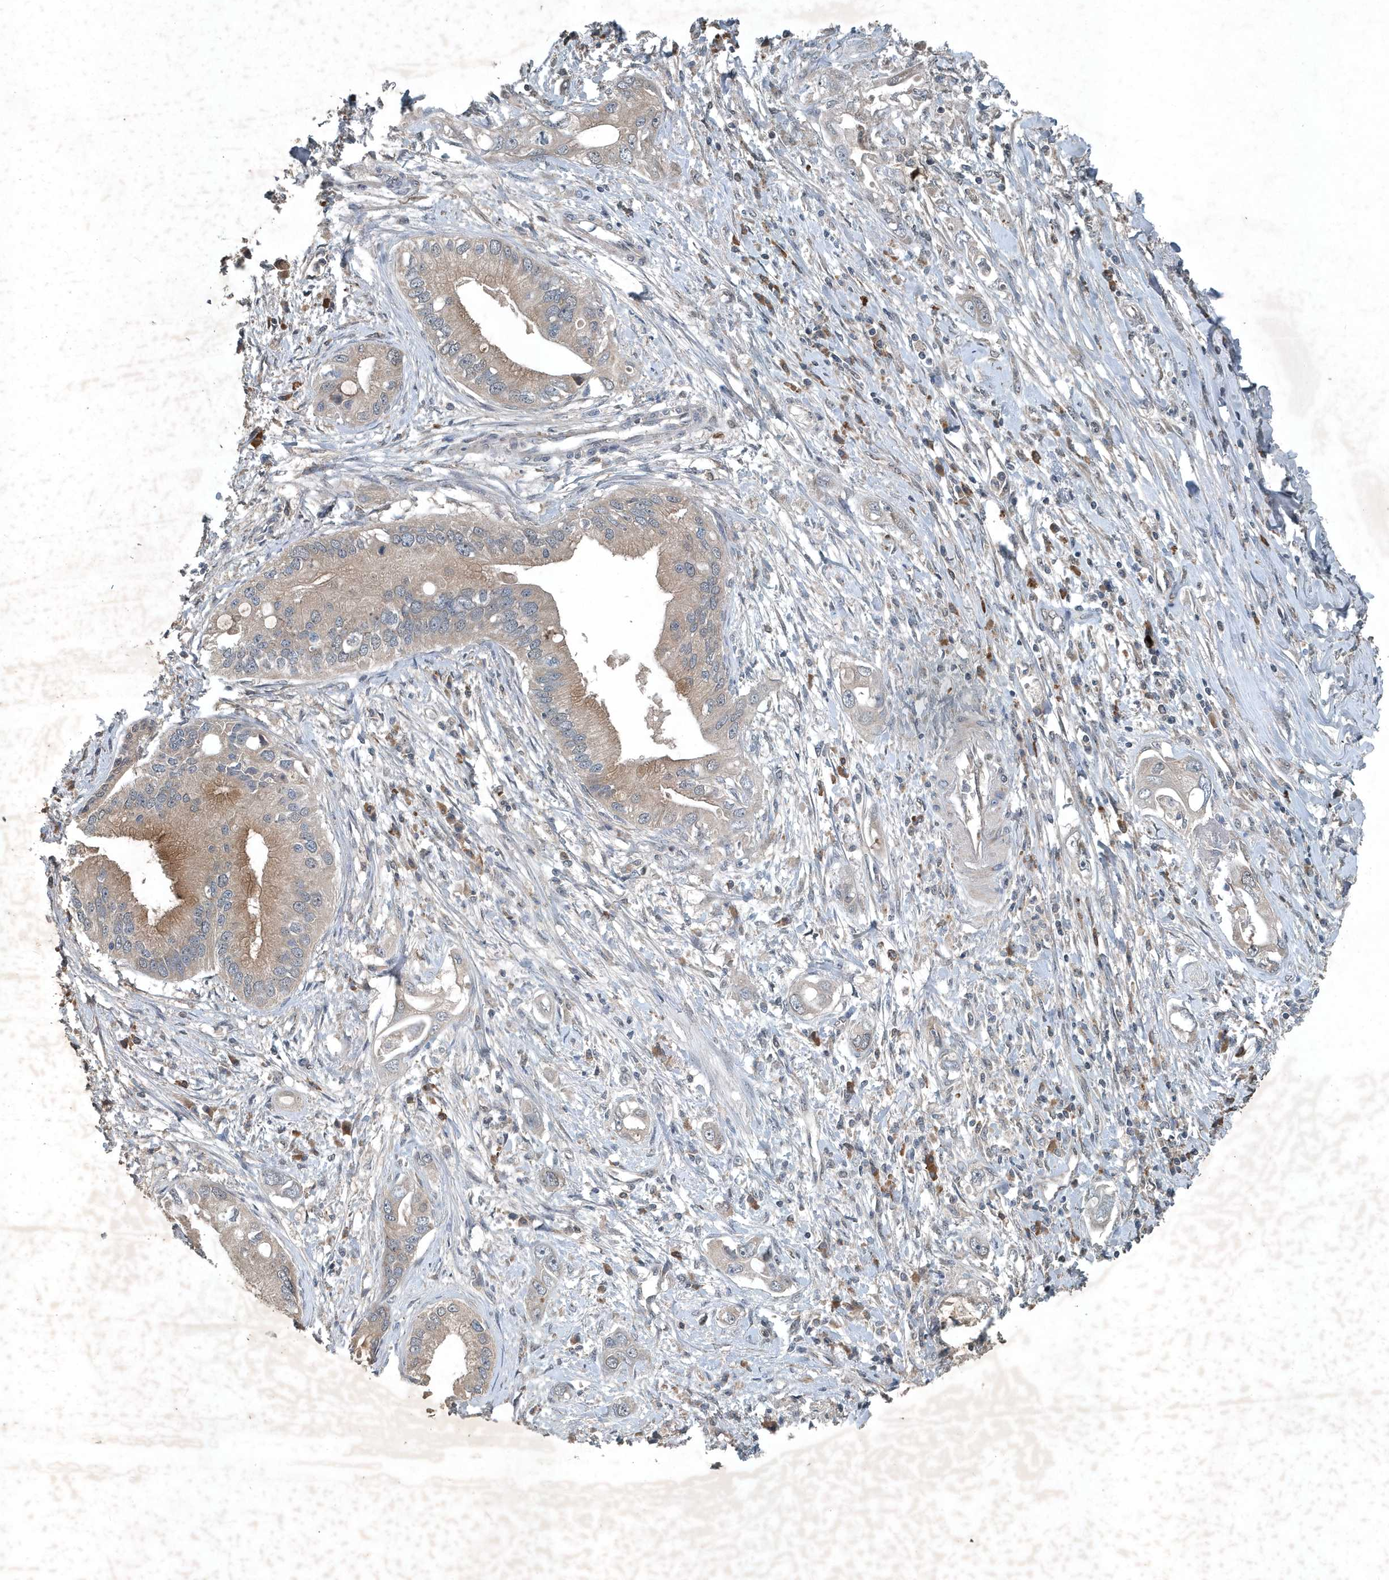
{"staining": {"intensity": "moderate", "quantity": "<25%", "location": "cytoplasmic/membranous"}, "tissue": "pancreatic cancer", "cell_type": "Tumor cells", "image_type": "cancer", "snomed": [{"axis": "morphology", "description": "Inflammation, NOS"}, {"axis": "morphology", "description": "Adenocarcinoma, NOS"}, {"axis": "topography", "description": "Pancreas"}], "caption": "Approximately <25% of tumor cells in human pancreatic cancer exhibit moderate cytoplasmic/membranous protein expression as visualized by brown immunohistochemical staining.", "gene": "SCFD2", "patient": {"sex": "female", "age": 56}}